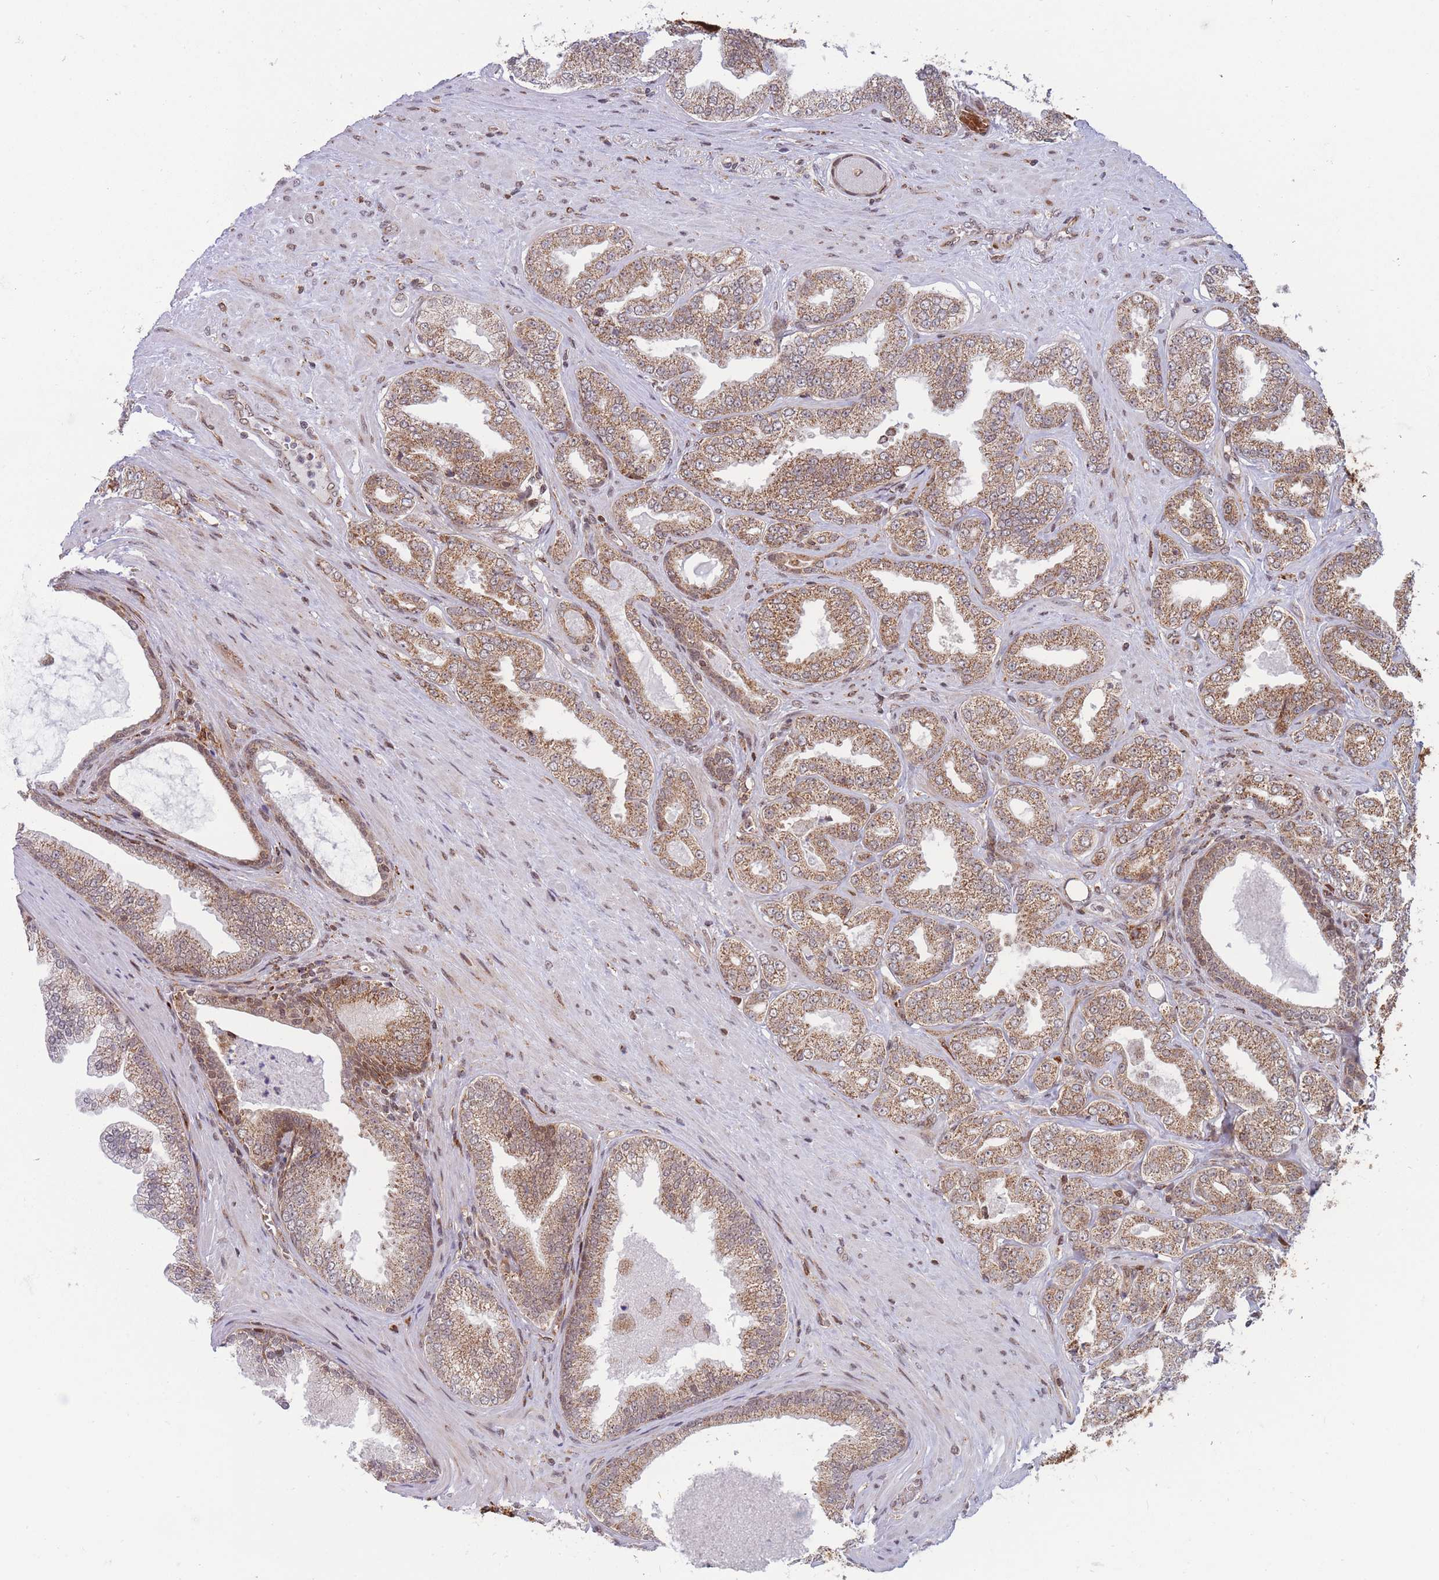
{"staining": {"intensity": "moderate", "quantity": ">75%", "location": "cytoplasmic/membranous"}, "tissue": "prostate cancer", "cell_type": "Tumor cells", "image_type": "cancer", "snomed": [{"axis": "morphology", "description": "Adenocarcinoma, Low grade"}, {"axis": "topography", "description": "Prostate"}], "caption": "Low-grade adenocarcinoma (prostate) stained with immunohistochemistry reveals moderate cytoplasmic/membranous staining in about >75% of tumor cells.", "gene": "BOD1L1", "patient": {"sex": "male", "age": 63}}